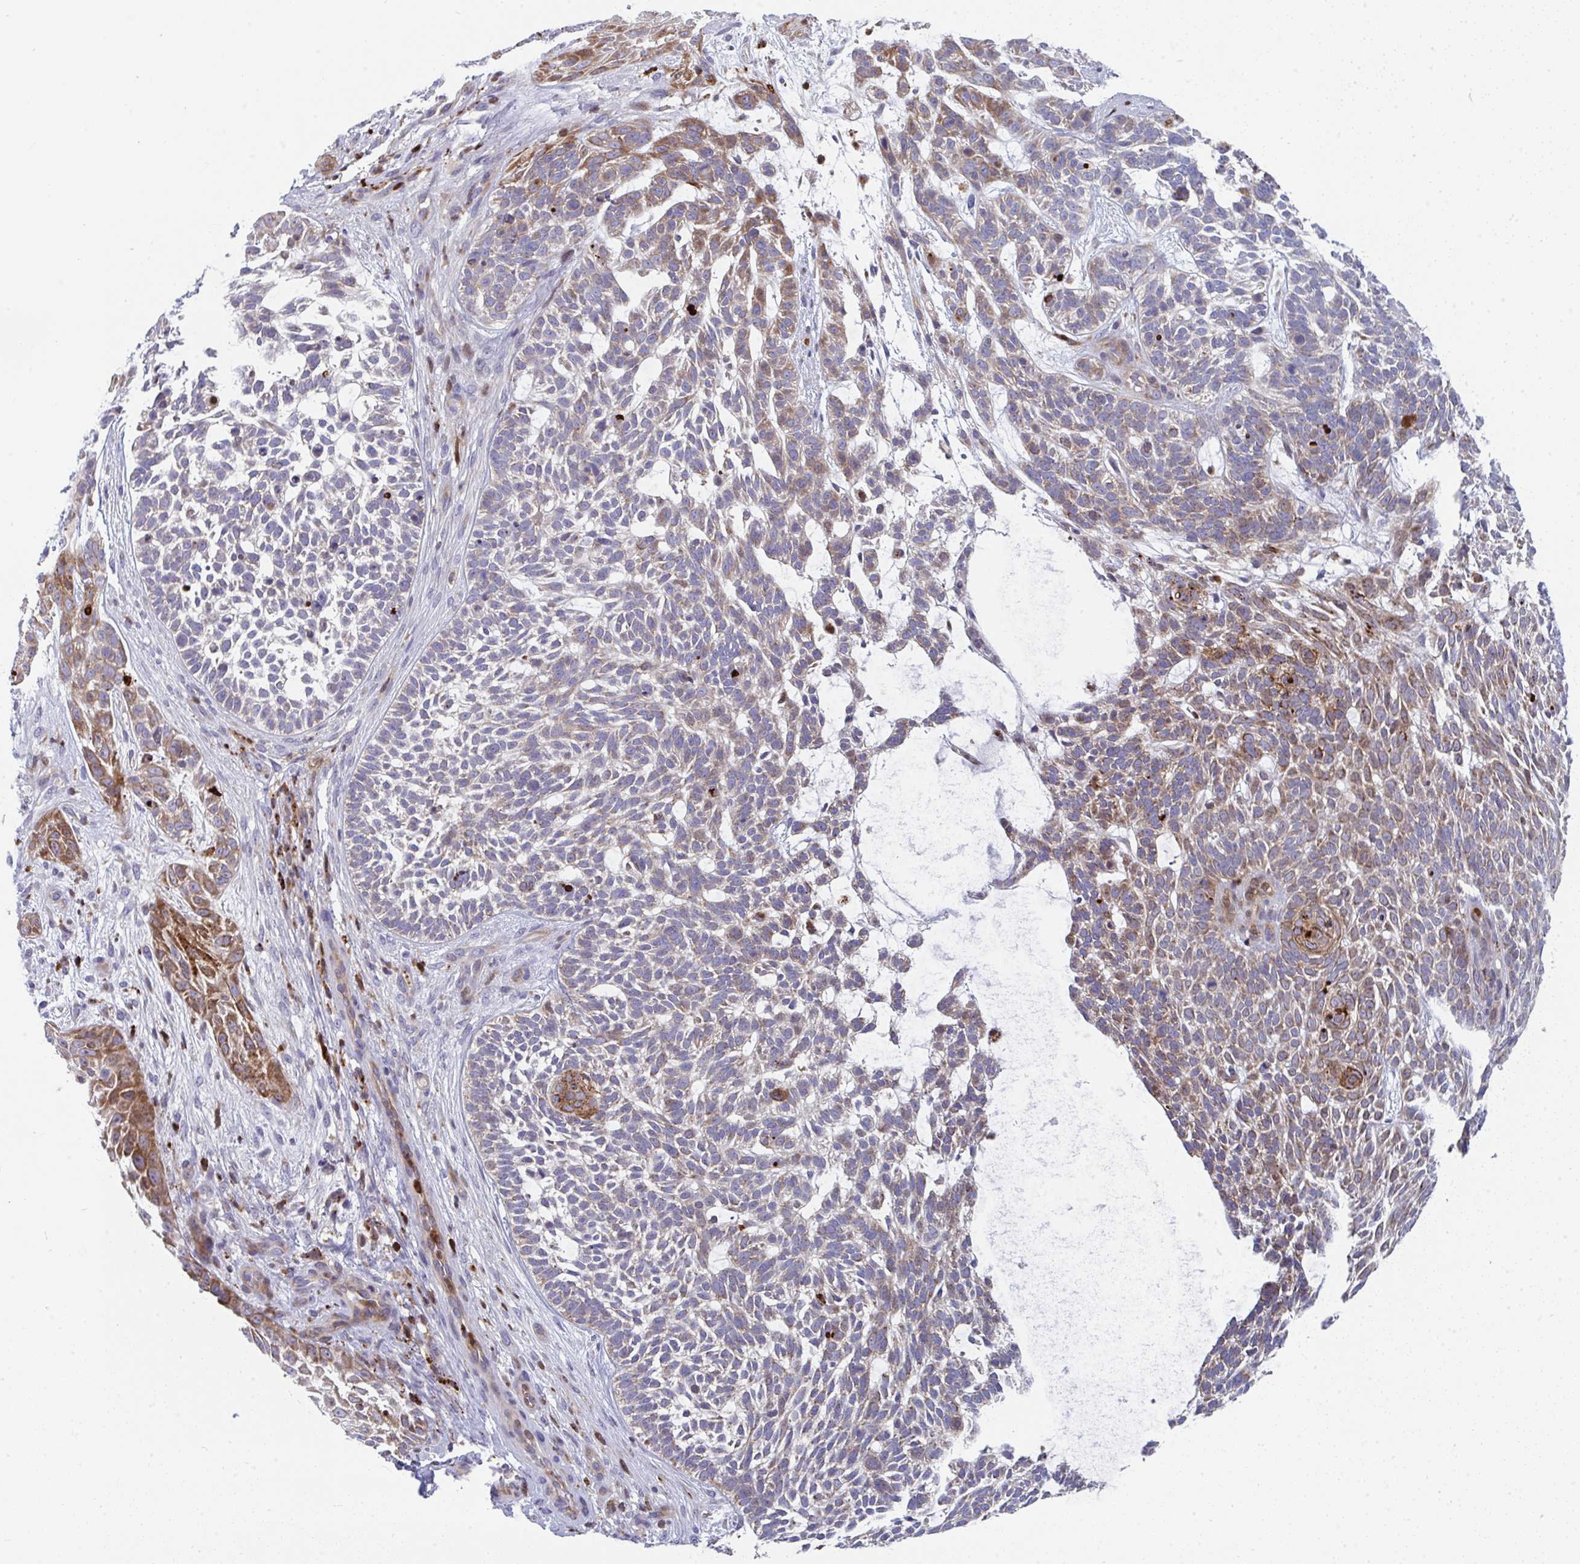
{"staining": {"intensity": "moderate", "quantity": "25%-75%", "location": "cytoplasmic/membranous"}, "tissue": "skin cancer", "cell_type": "Tumor cells", "image_type": "cancer", "snomed": [{"axis": "morphology", "description": "Basal cell carcinoma"}, {"axis": "topography", "description": "Skin"}, {"axis": "topography", "description": "Skin, foot"}], "caption": "Protein expression by immunohistochemistry (IHC) shows moderate cytoplasmic/membranous positivity in approximately 25%-75% of tumor cells in skin basal cell carcinoma.", "gene": "AOC2", "patient": {"sex": "female", "age": 77}}